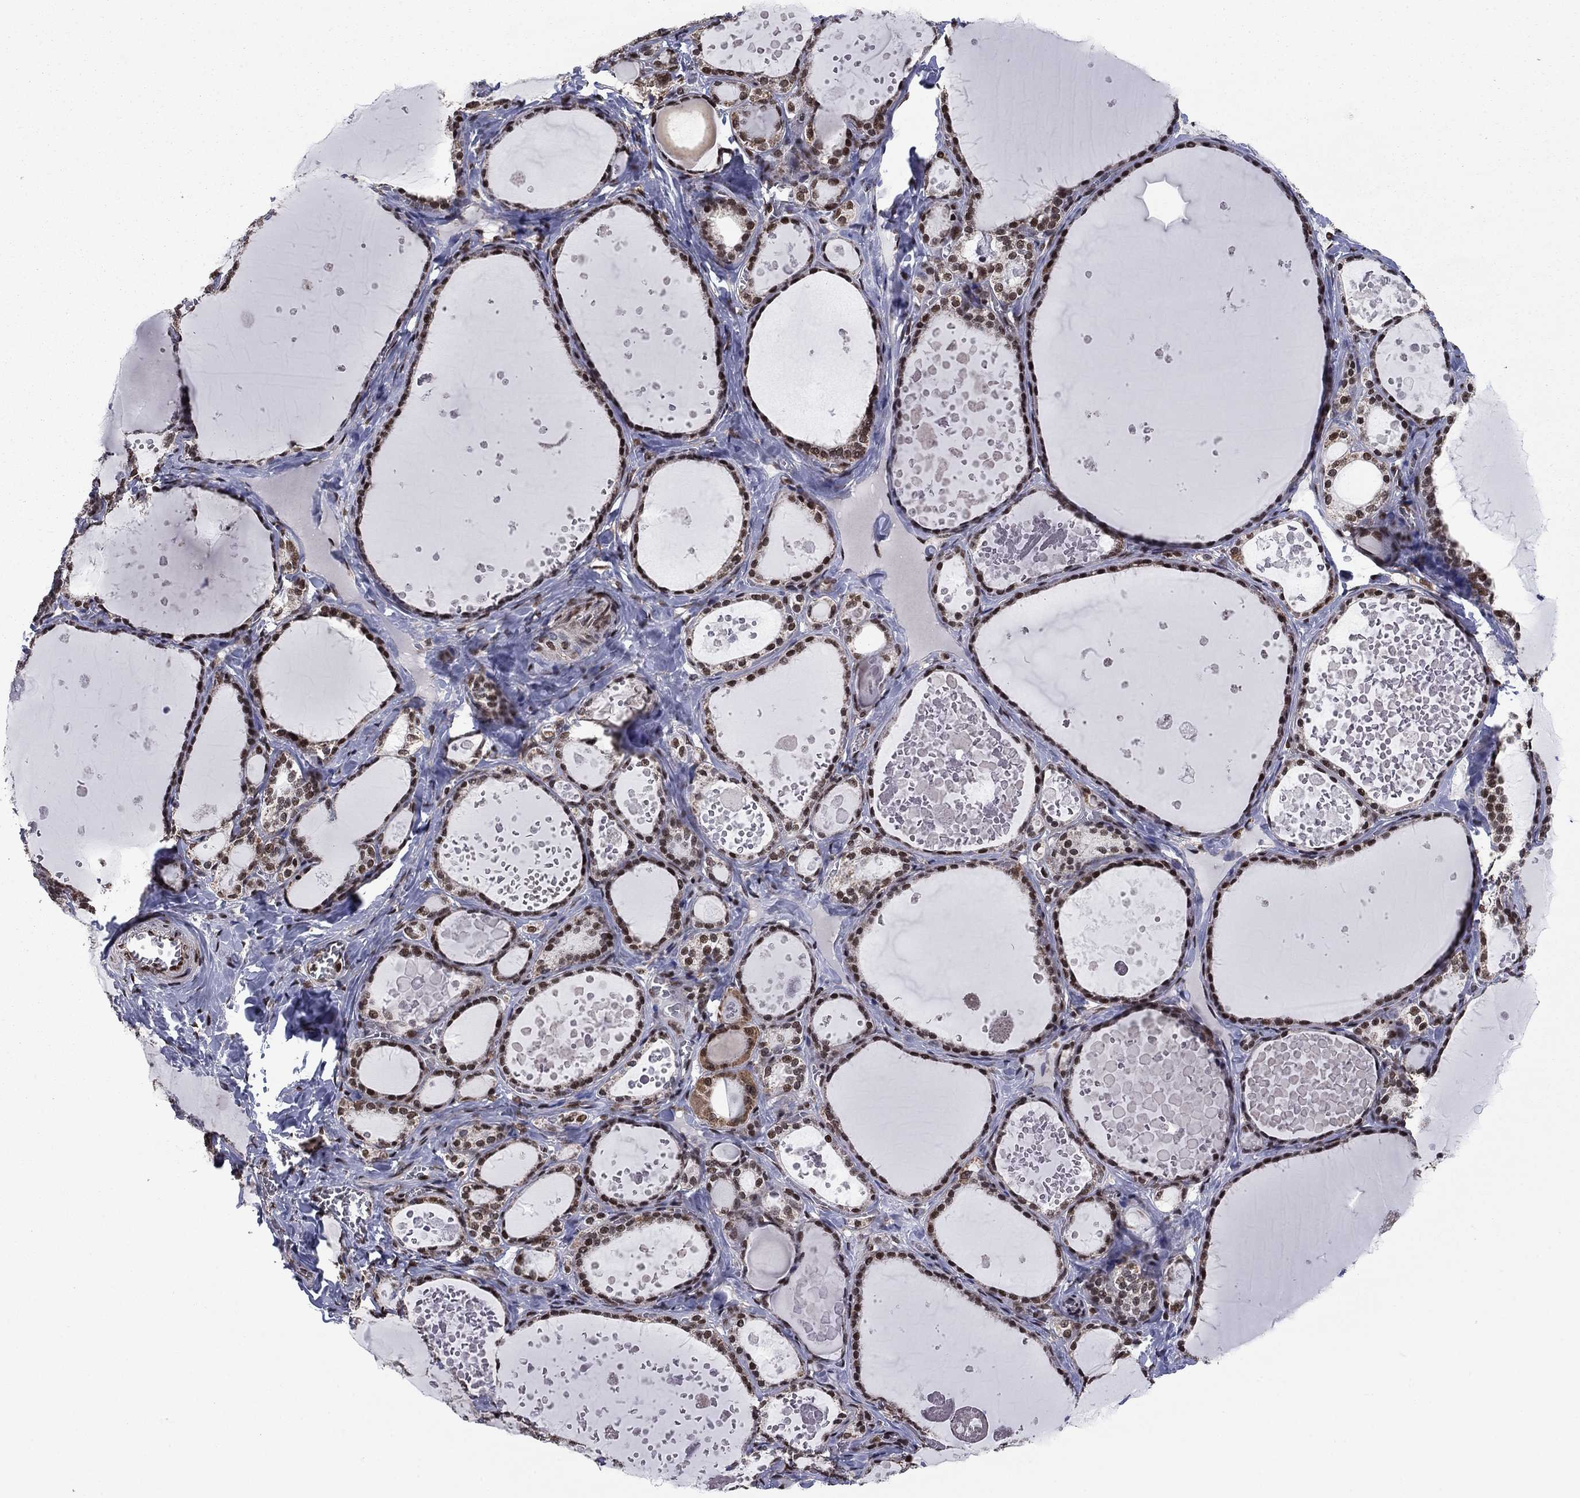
{"staining": {"intensity": "moderate", "quantity": "25%-75%", "location": "cytoplasmic/membranous,nuclear"}, "tissue": "thyroid gland", "cell_type": "Glandular cells", "image_type": "normal", "snomed": [{"axis": "morphology", "description": "Normal tissue, NOS"}, {"axis": "topography", "description": "Thyroid gland"}], "caption": "IHC photomicrograph of normal thyroid gland: human thyroid gland stained using IHC demonstrates medium levels of moderate protein expression localized specifically in the cytoplasmic/membranous,nuclear of glandular cells, appearing as a cytoplasmic/membranous,nuclear brown color.", "gene": "N4BP2", "patient": {"sex": "female", "age": 56}}